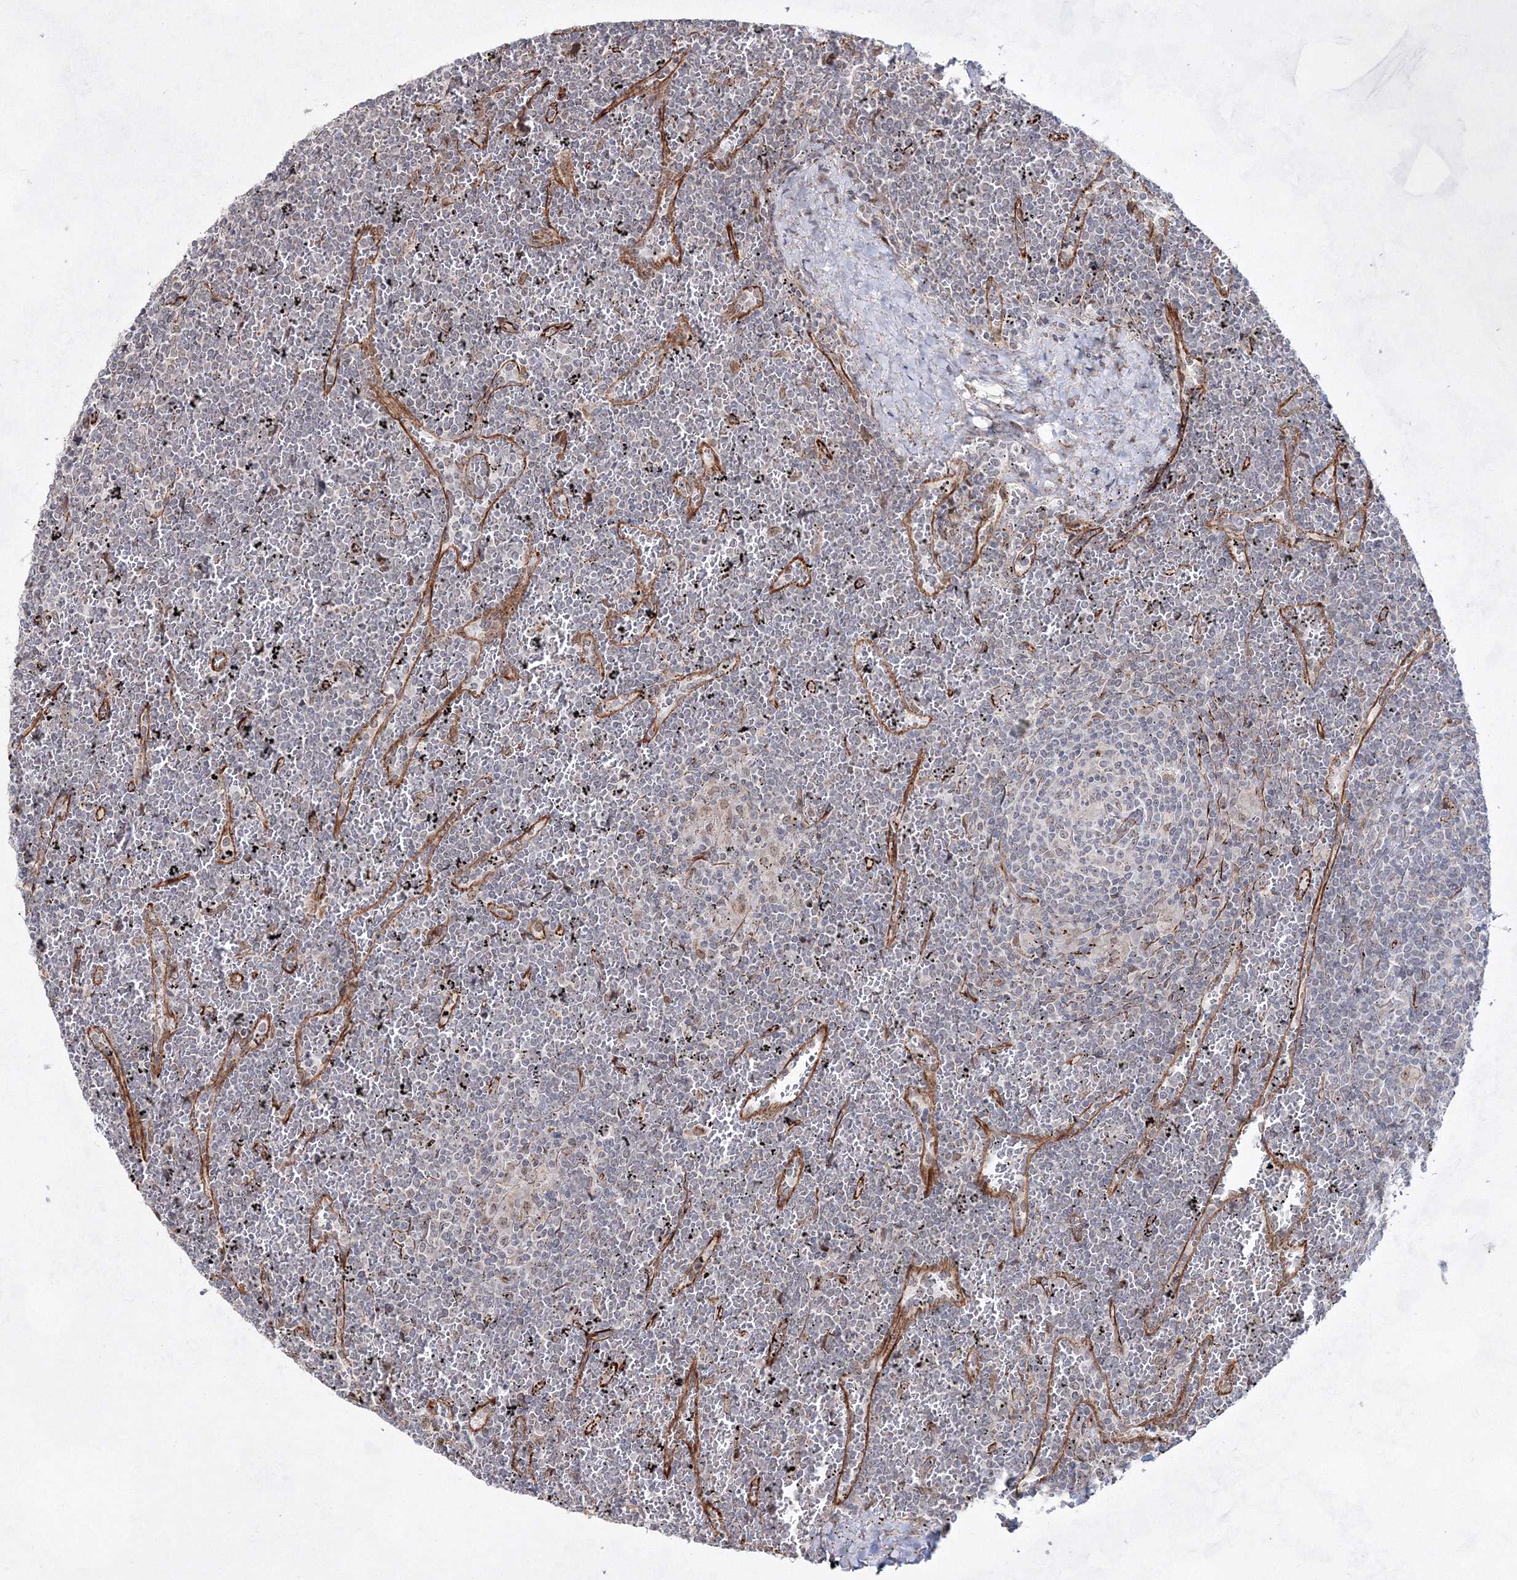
{"staining": {"intensity": "negative", "quantity": "none", "location": "none"}, "tissue": "lymphoma", "cell_type": "Tumor cells", "image_type": "cancer", "snomed": [{"axis": "morphology", "description": "Malignant lymphoma, non-Hodgkin's type, Low grade"}, {"axis": "topography", "description": "Spleen"}], "caption": "Human lymphoma stained for a protein using immunohistochemistry displays no positivity in tumor cells.", "gene": "SNIP1", "patient": {"sex": "female", "age": 19}}